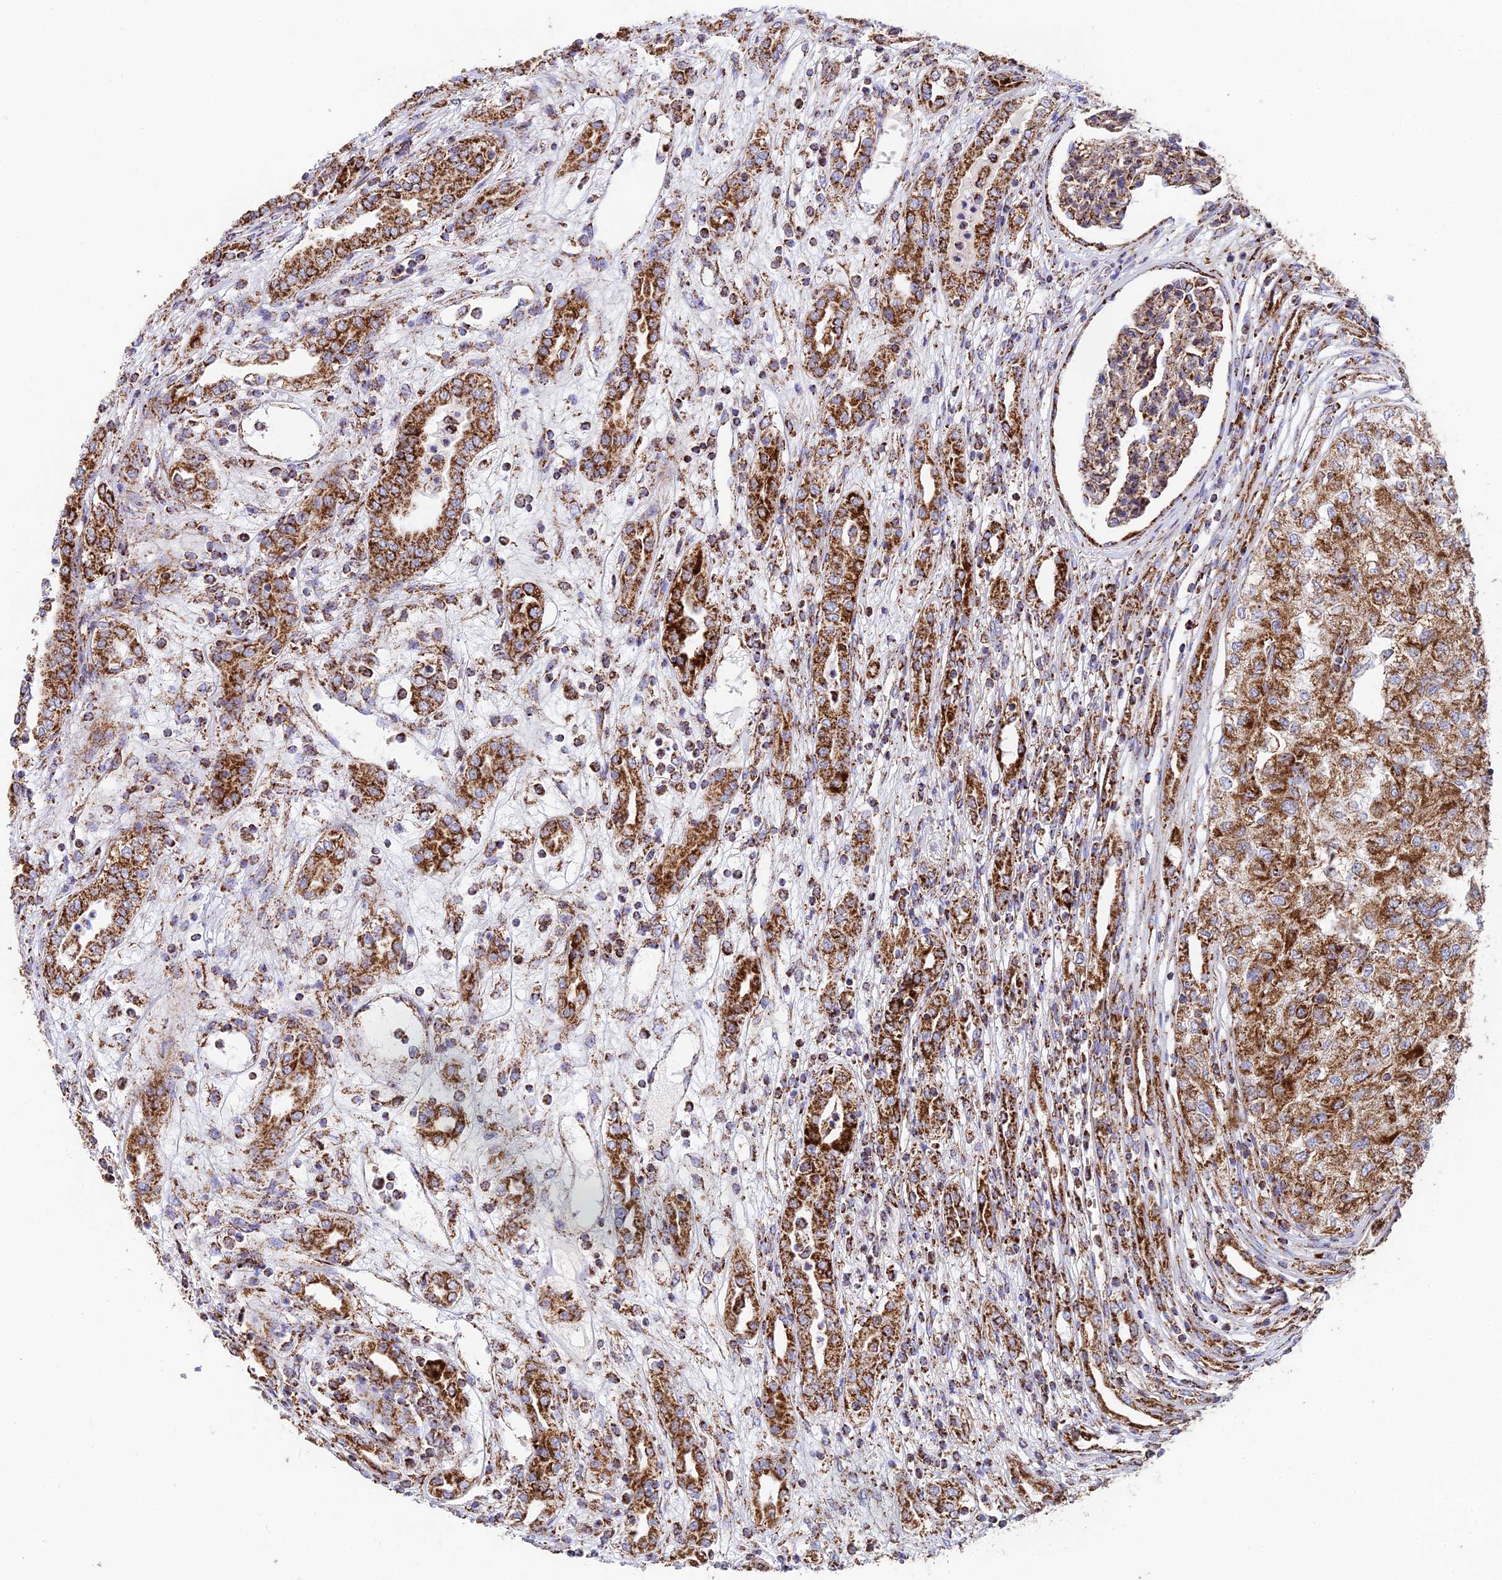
{"staining": {"intensity": "moderate", "quantity": ">75%", "location": "cytoplasmic/membranous"}, "tissue": "renal cancer", "cell_type": "Tumor cells", "image_type": "cancer", "snomed": [{"axis": "morphology", "description": "Adenocarcinoma, NOS"}, {"axis": "topography", "description": "Kidney"}], "caption": "DAB immunohistochemical staining of human renal cancer (adenocarcinoma) displays moderate cytoplasmic/membranous protein positivity in approximately >75% of tumor cells. (brown staining indicates protein expression, while blue staining denotes nuclei).", "gene": "CHCHD3", "patient": {"sex": "female", "age": 54}}